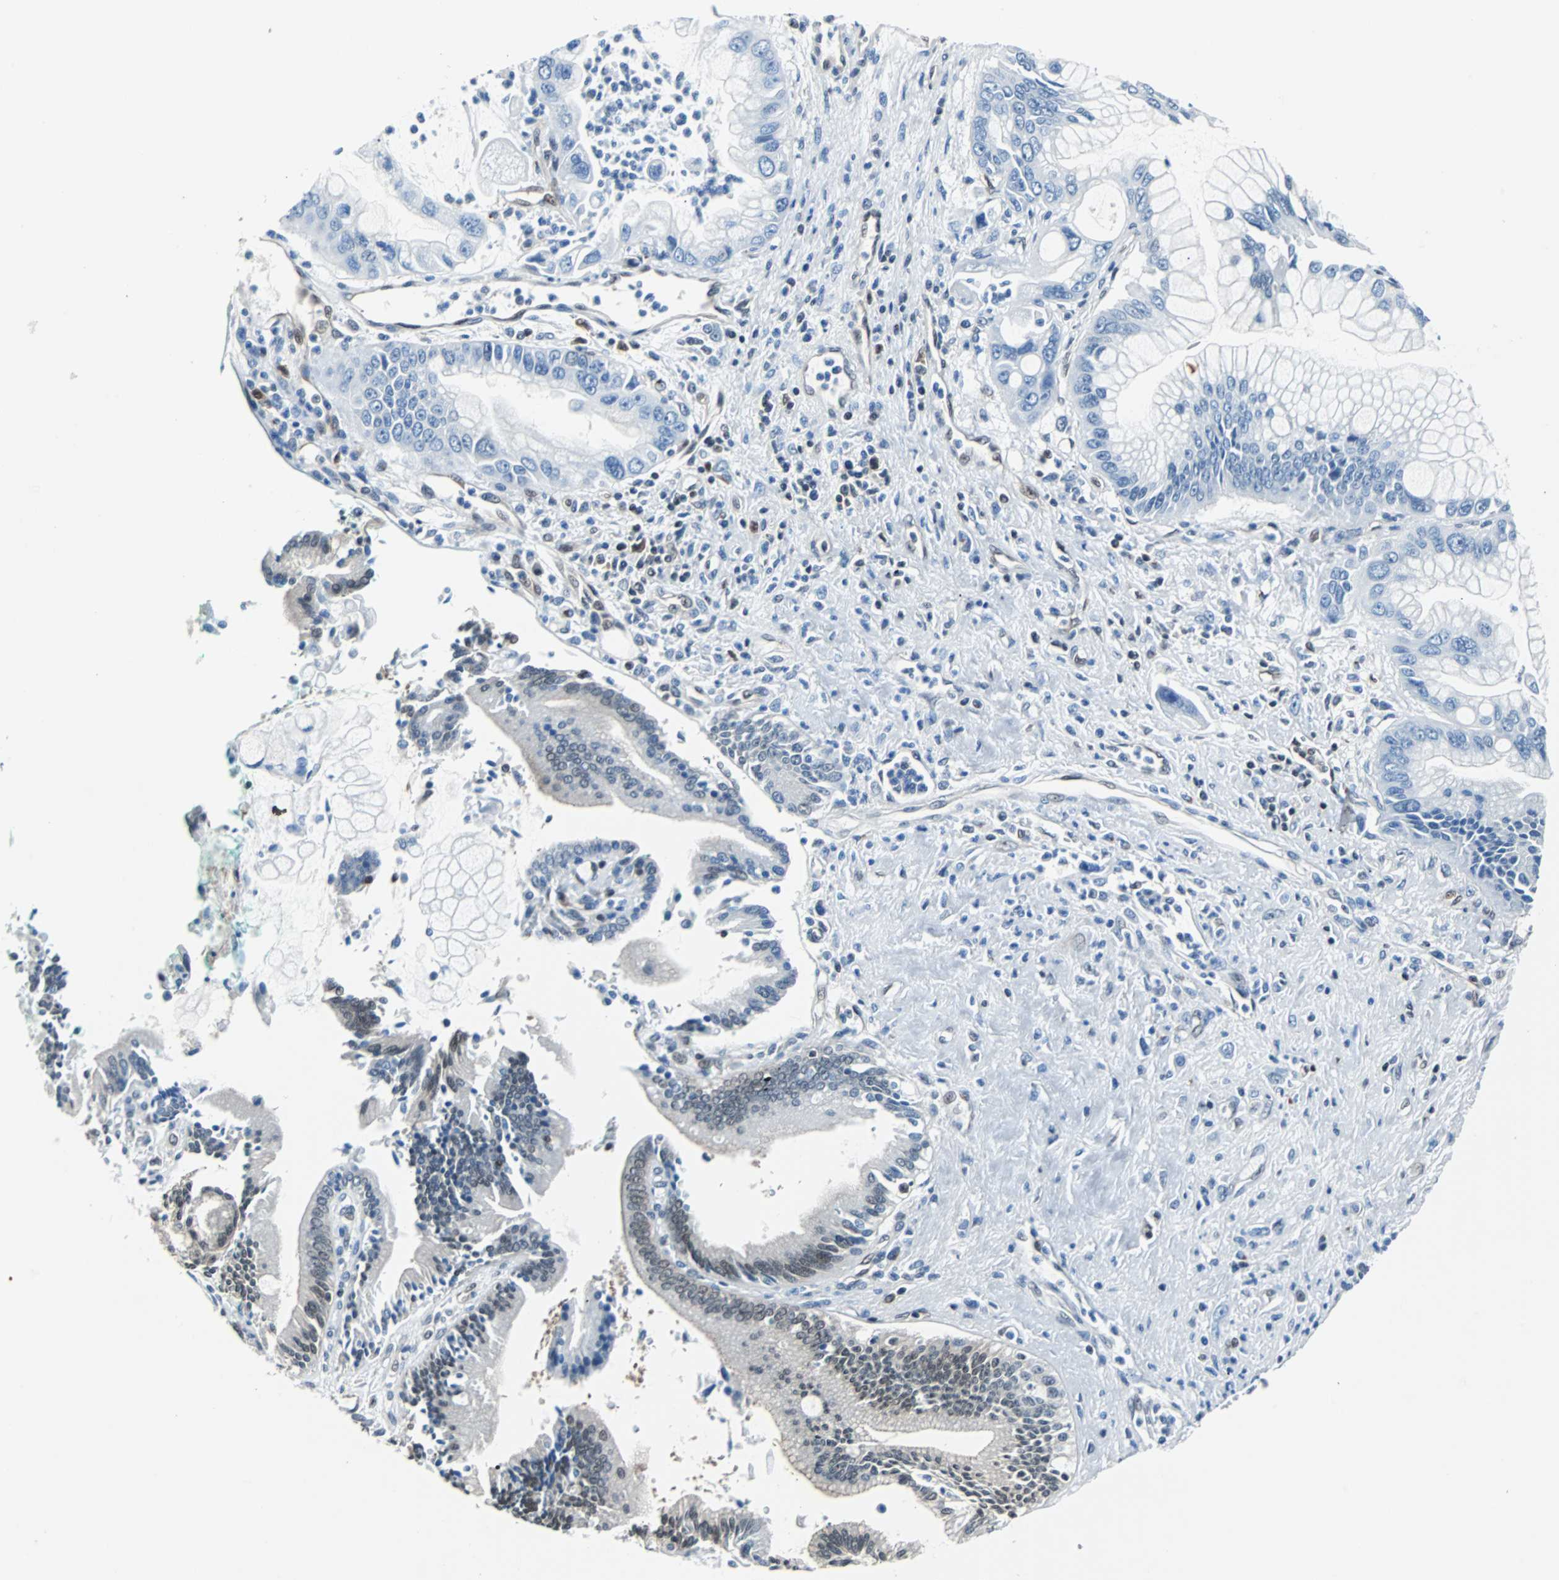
{"staining": {"intensity": "weak", "quantity": "<25%", "location": "nuclear"}, "tissue": "pancreatic cancer", "cell_type": "Tumor cells", "image_type": "cancer", "snomed": [{"axis": "morphology", "description": "Adenocarcinoma, NOS"}, {"axis": "topography", "description": "Pancreas"}], "caption": "The immunohistochemistry photomicrograph has no significant expression in tumor cells of pancreatic cancer tissue. Nuclei are stained in blue.", "gene": "MAP2K6", "patient": {"sex": "male", "age": 59}}